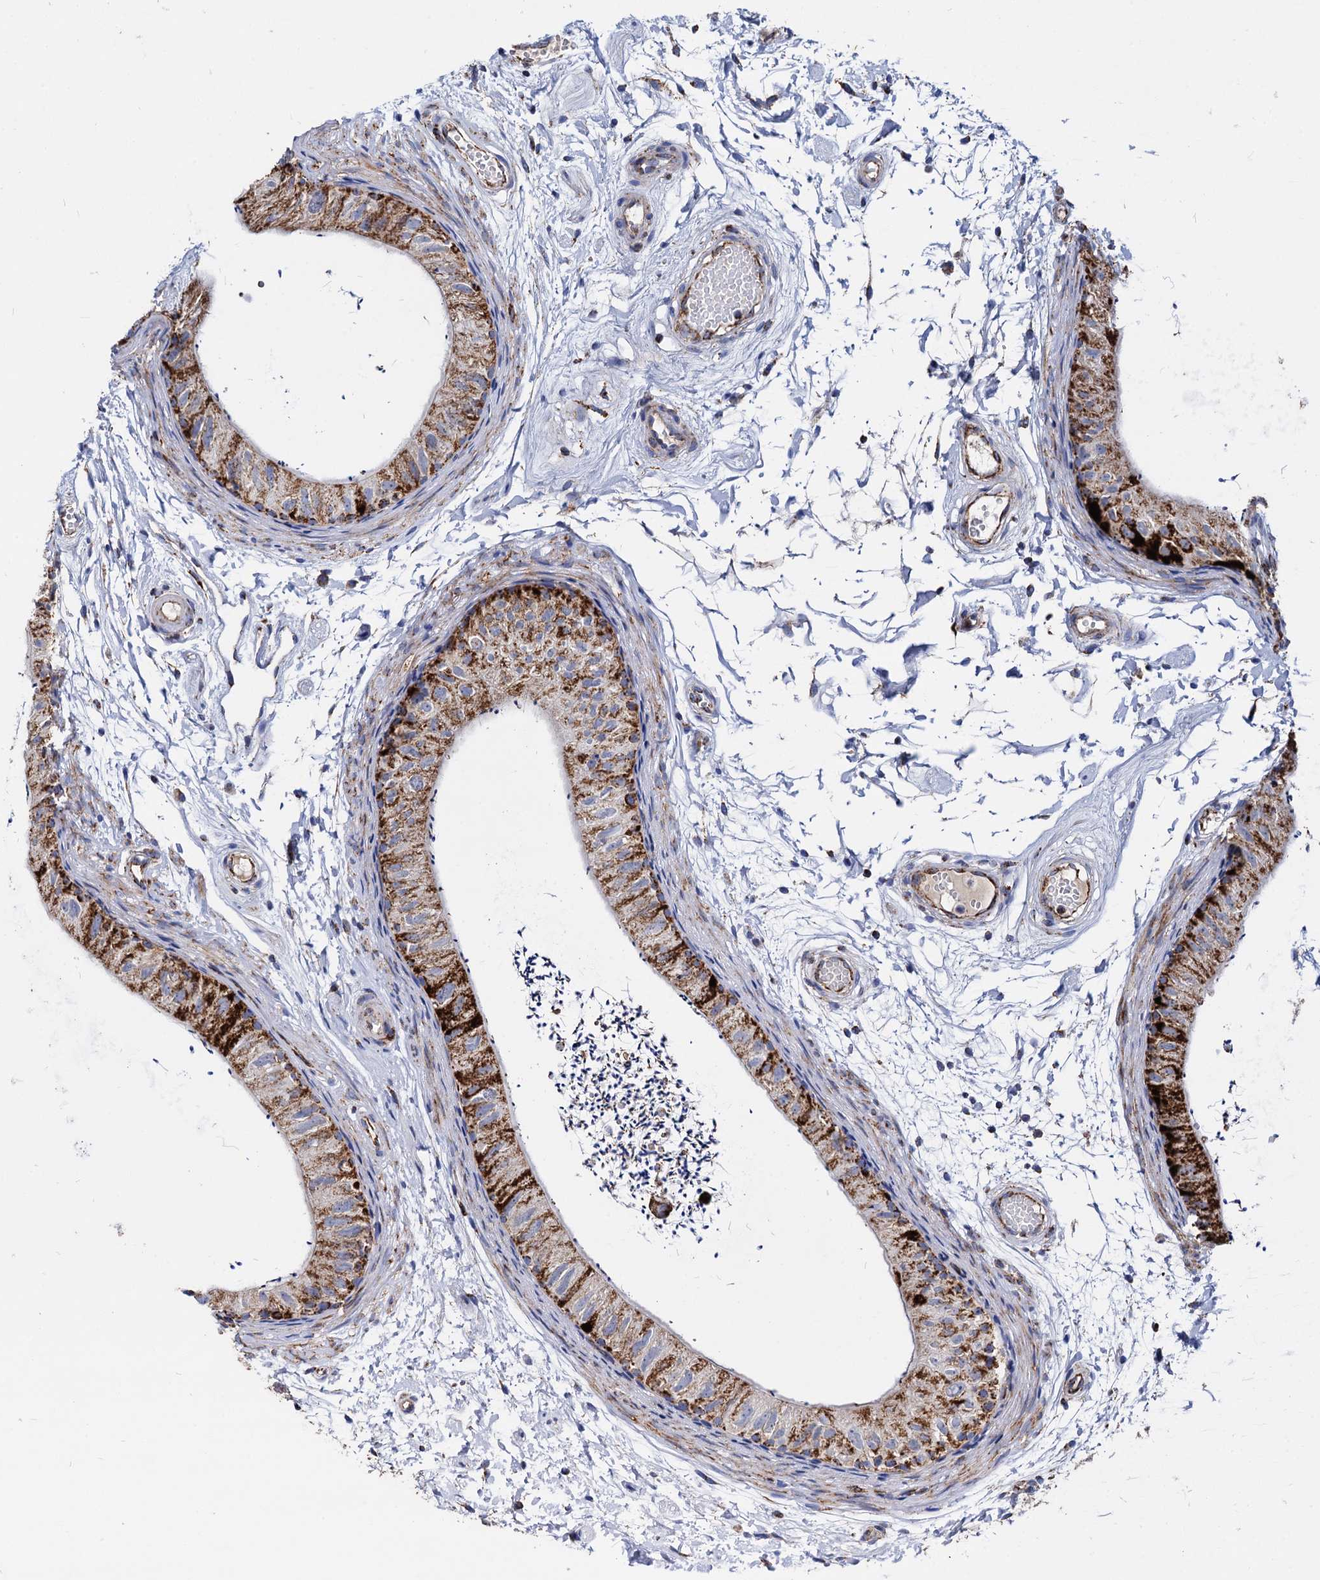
{"staining": {"intensity": "strong", "quantity": ">75%", "location": "cytoplasmic/membranous"}, "tissue": "epididymis", "cell_type": "Glandular cells", "image_type": "normal", "snomed": [{"axis": "morphology", "description": "Normal tissue, NOS"}, {"axis": "topography", "description": "Epididymis"}], "caption": "Protein expression analysis of benign human epididymis reveals strong cytoplasmic/membranous staining in approximately >75% of glandular cells. Nuclei are stained in blue.", "gene": "TIMM10", "patient": {"sex": "male", "age": 50}}